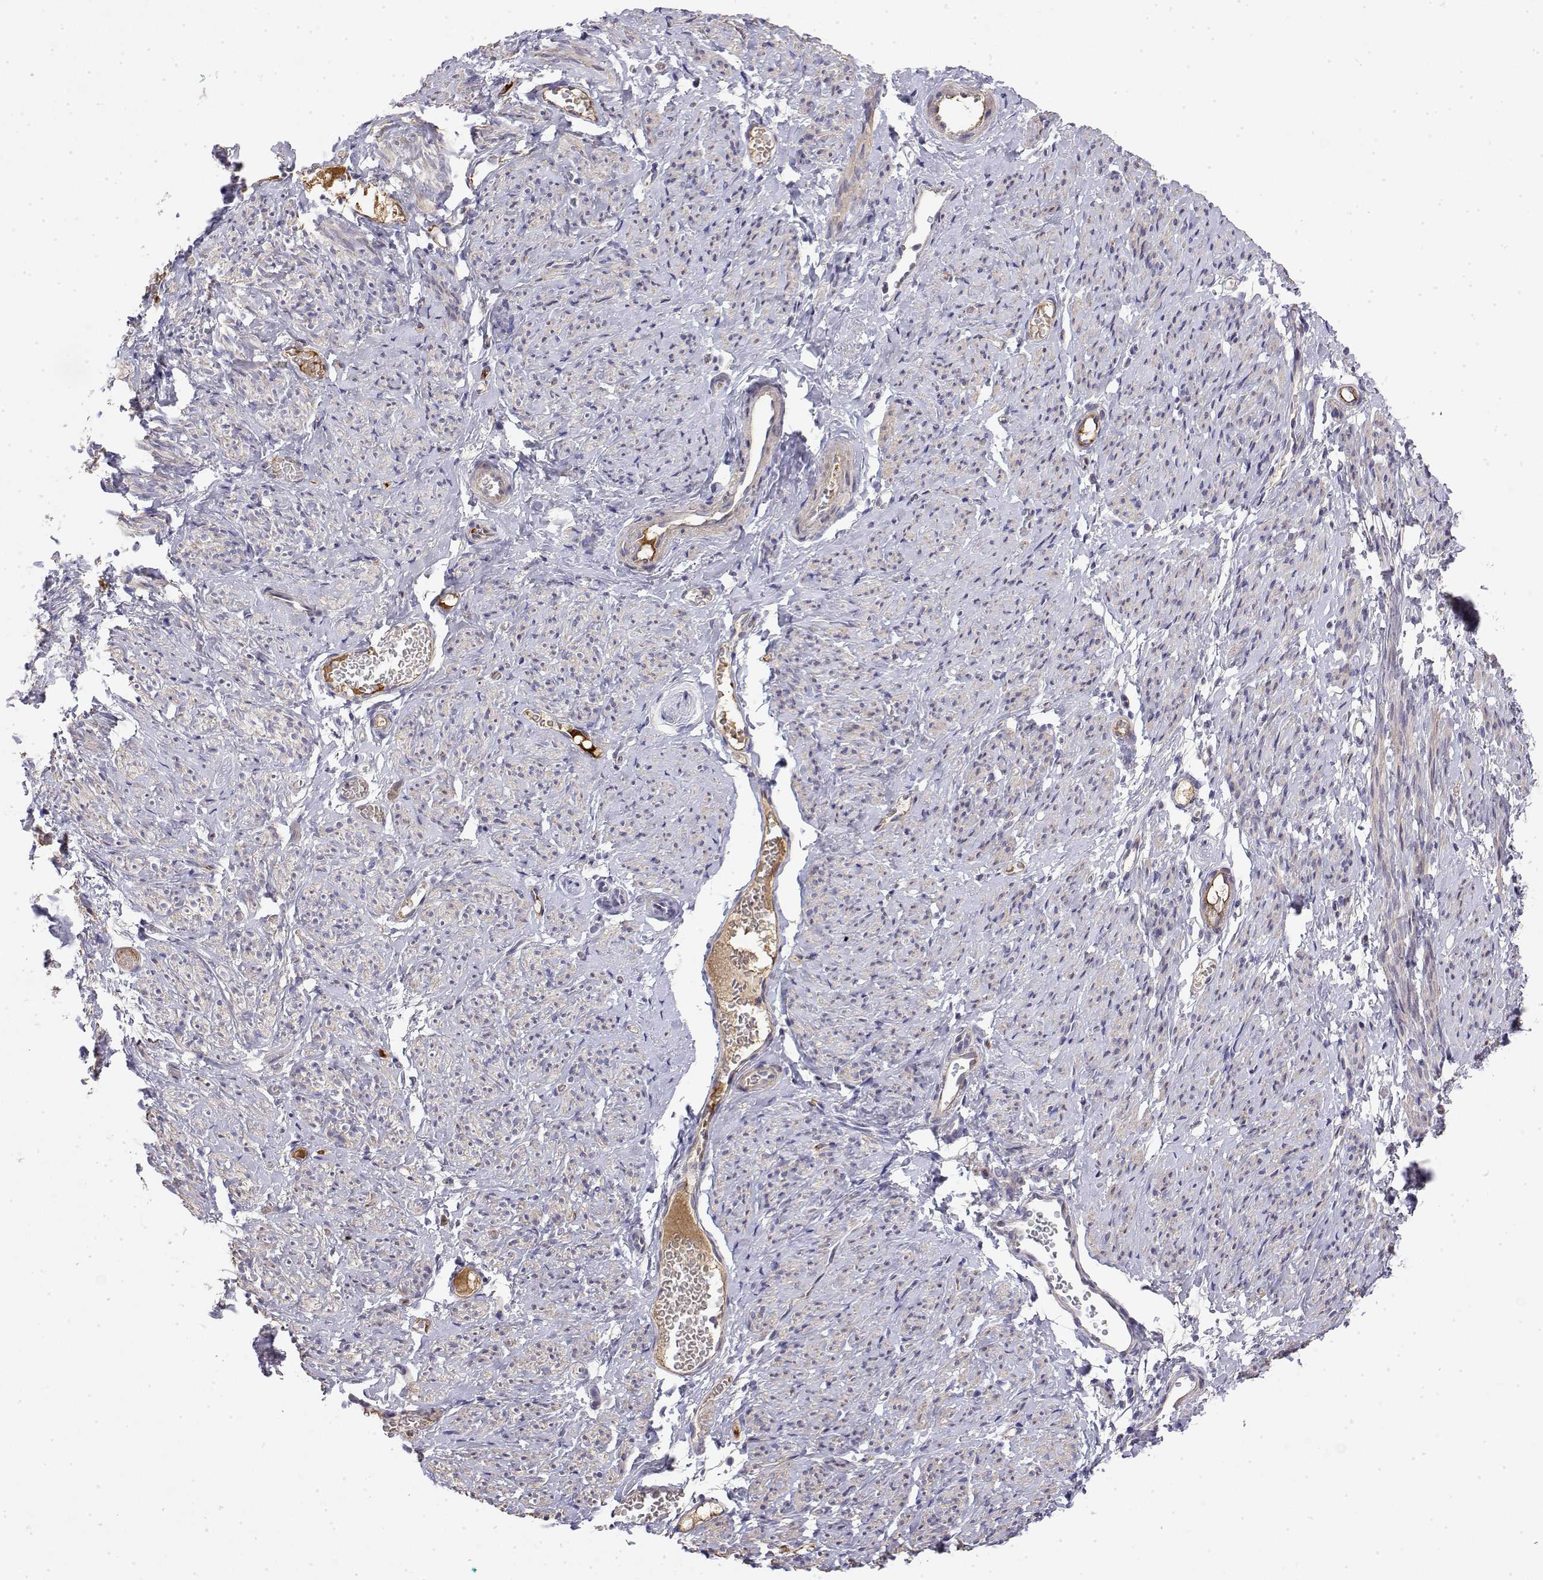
{"staining": {"intensity": "weak", "quantity": "25%-75%", "location": "cytoplasmic/membranous"}, "tissue": "smooth muscle", "cell_type": "Smooth muscle cells", "image_type": "normal", "snomed": [{"axis": "morphology", "description": "Normal tissue, NOS"}, {"axis": "topography", "description": "Smooth muscle"}], "caption": "Protein expression analysis of normal smooth muscle demonstrates weak cytoplasmic/membranous staining in about 25%-75% of smooth muscle cells. The staining is performed using DAB (3,3'-diaminobenzidine) brown chromogen to label protein expression. The nuclei are counter-stained blue using hematoxylin.", "gene": "GGACT", "patient": {"sex": "female", "age": 65}}